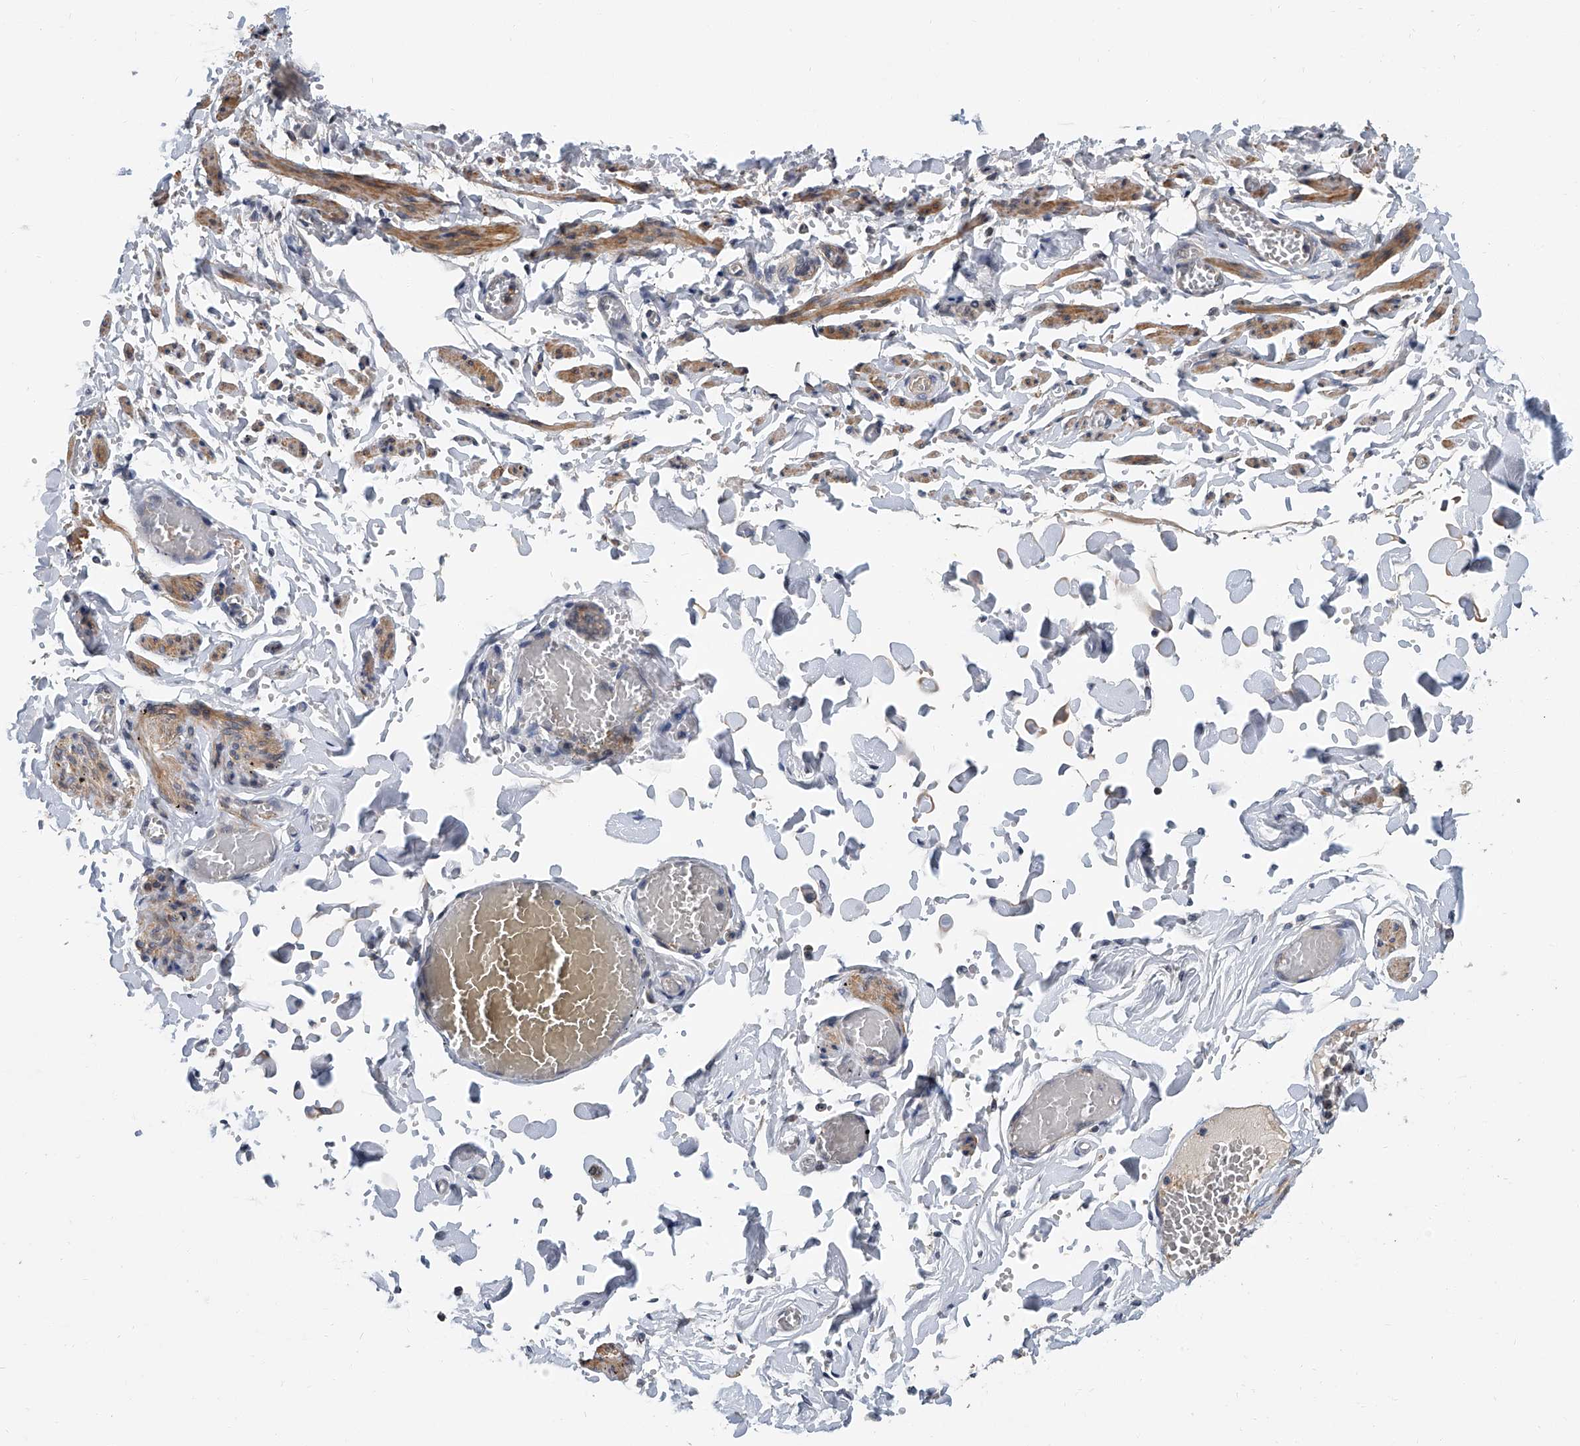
{"staining": {"intensity": "moderate", "quantity": ">75%", "location": "cytoplasmic/membranous"}, "tissue": "adipose tissue", "cell_type": "Adipocytes", "image_type": "normal", "snomed": [{"axis": "morphology", "description": "Normal tissue, NOS"}, {"axis": "topography", "description": "Vascular tissue"}, {"axis": "topography", "description": "Fallopian tube"}, {"axis": "topography", "description": "Ovary"}], "caption": "Adipocytes reveal medium levels of moderate cytoplasmic/membranous expression in about >75% of cells in normal human adipose tissue. (IHC, brightfield microscopy, high magnification).", "gene": "CD200", "patient": {"sex": "female", "age": 67}}